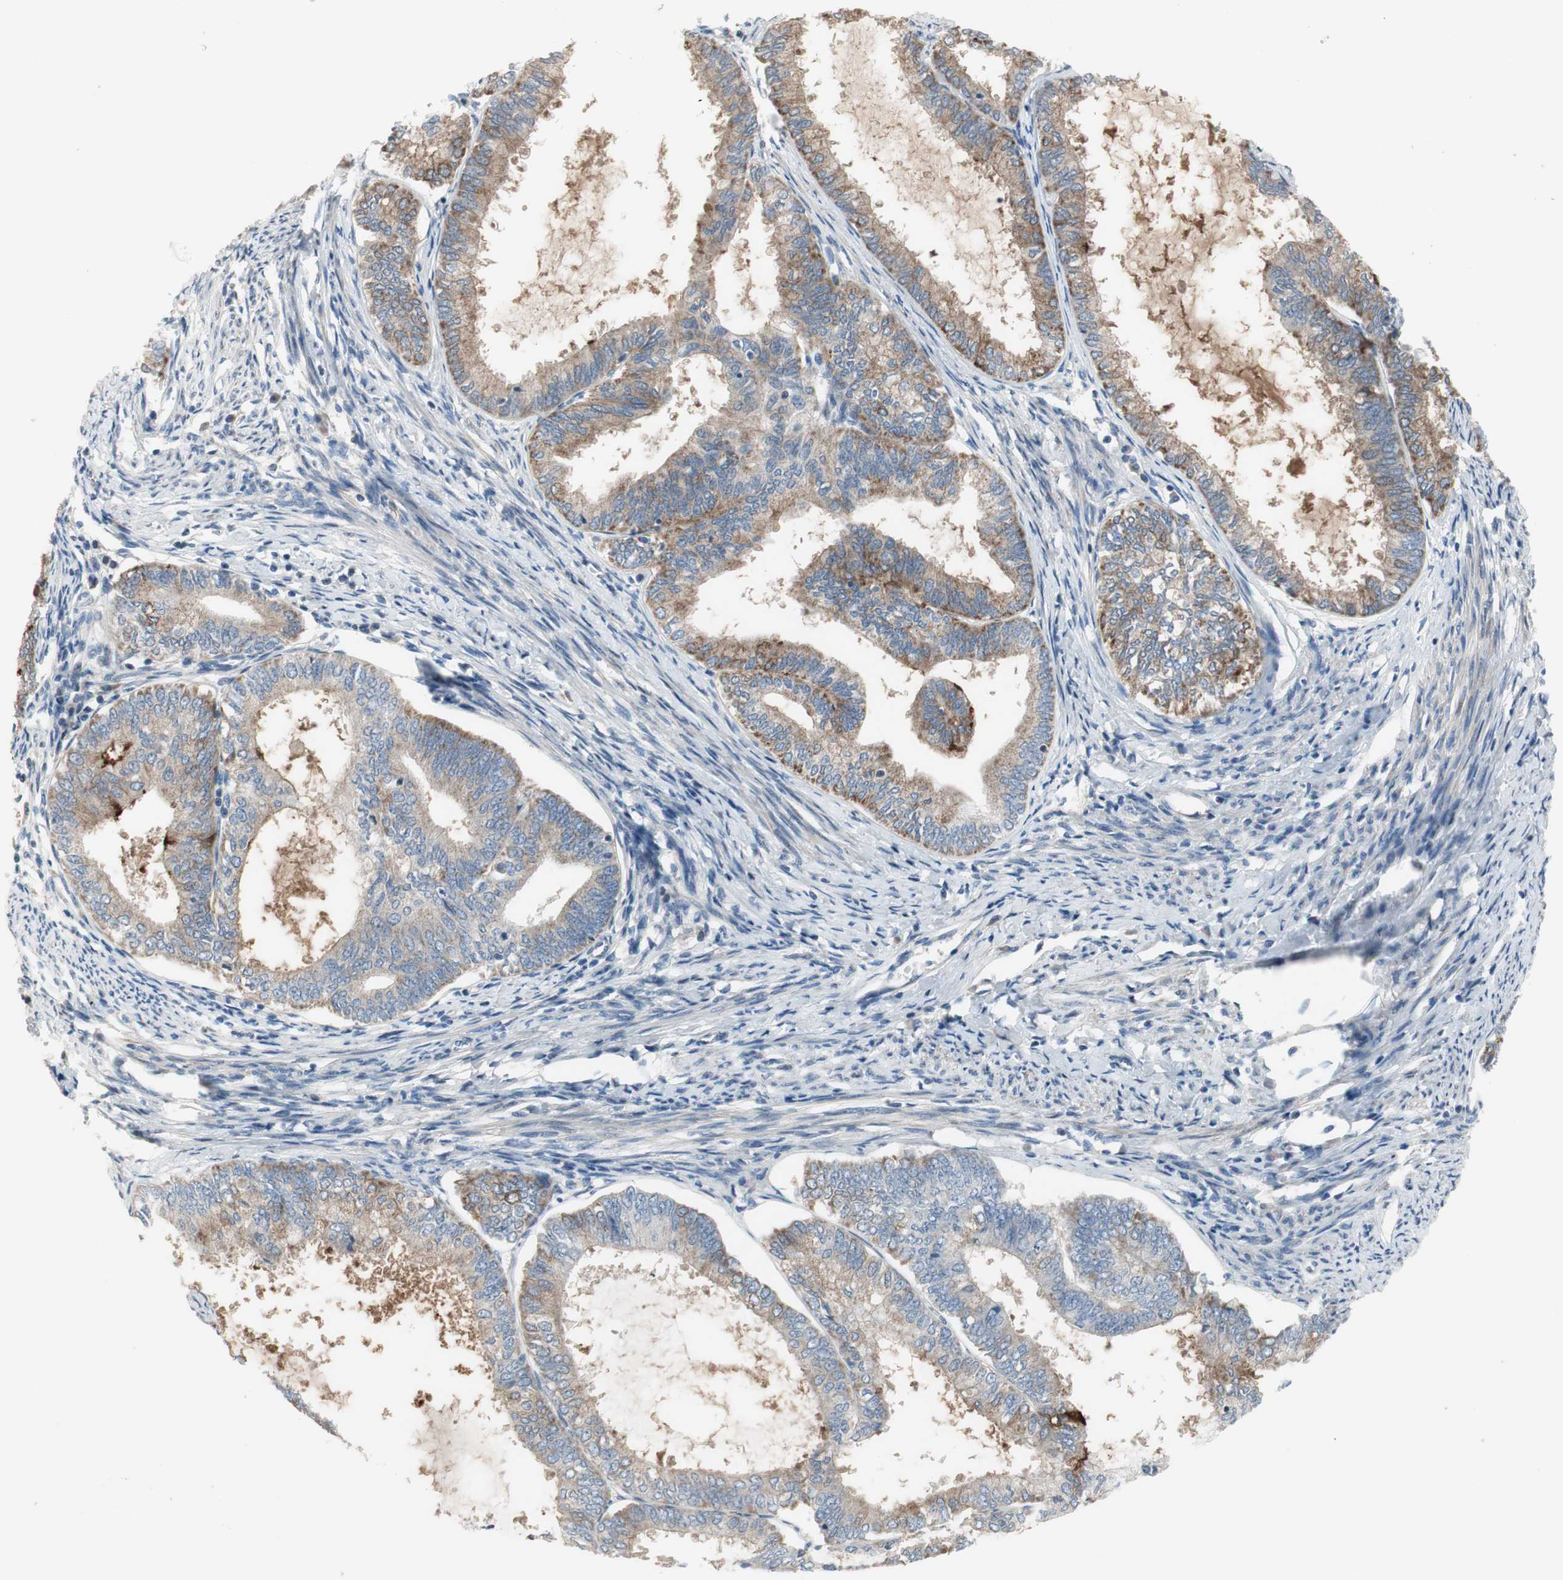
{"staining": {"intensity": "weak", "quantity": ">75%", "location": "cytoplasmic/membranous"}, "tissue": "endometrial cancer", "cell_type": "Tumor cells", "image_type": "cancer", "snomed": [{"axis": "morphology", "description": "Adenocarcinoma, NOS"}, {"axis": "topography", "description": "Endometrium"}], "caption": "Endometrial adenocarcinoma stained for a protein demonstrates weak cytoplasmic/membranous positivity in tumor cells.", "gene": "TACR3", "patient": {"sex": "female", "age": 86}}